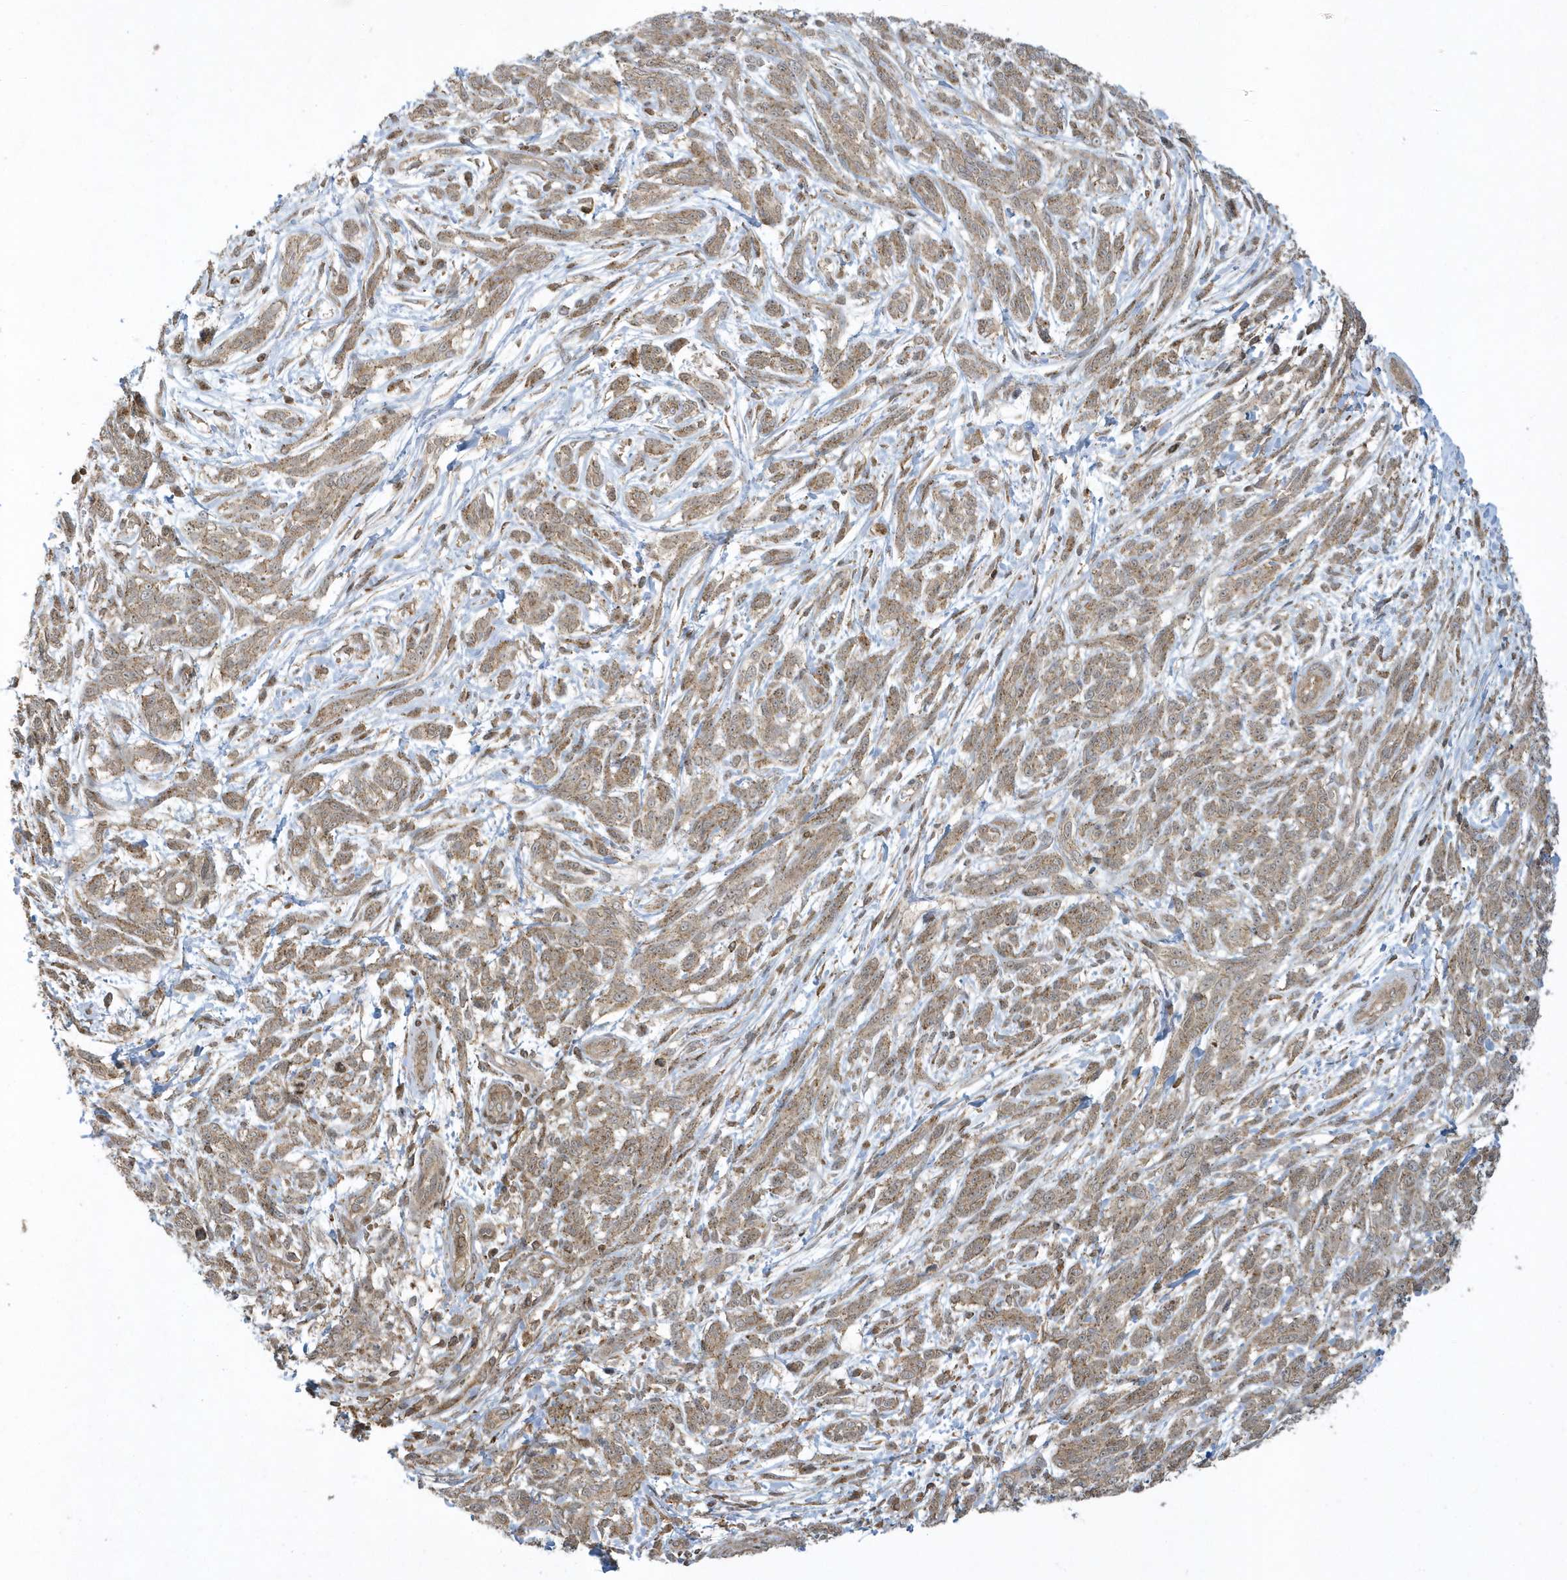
{"staining": {"intensity": "moderate", "quantity": ">75%", "location": "cytoplasmic/membranous"}, "tissue": "melanoma", "cell_type": "Tumor cells", "image_type": "cancer", "snomed": [{"axis": "morphology", "description": "Malignant melanoma, NOS"}, {"axis": "topography", "description": "Skin"}], "caption": "Melanoma tissue displays moderate cytoplasmic/membranous expression in approximately >75% of tumor cells, visualized by immunohistochemistry.", "gene": "STAMBP", "patient": {"sex": "male", "age": 49}}